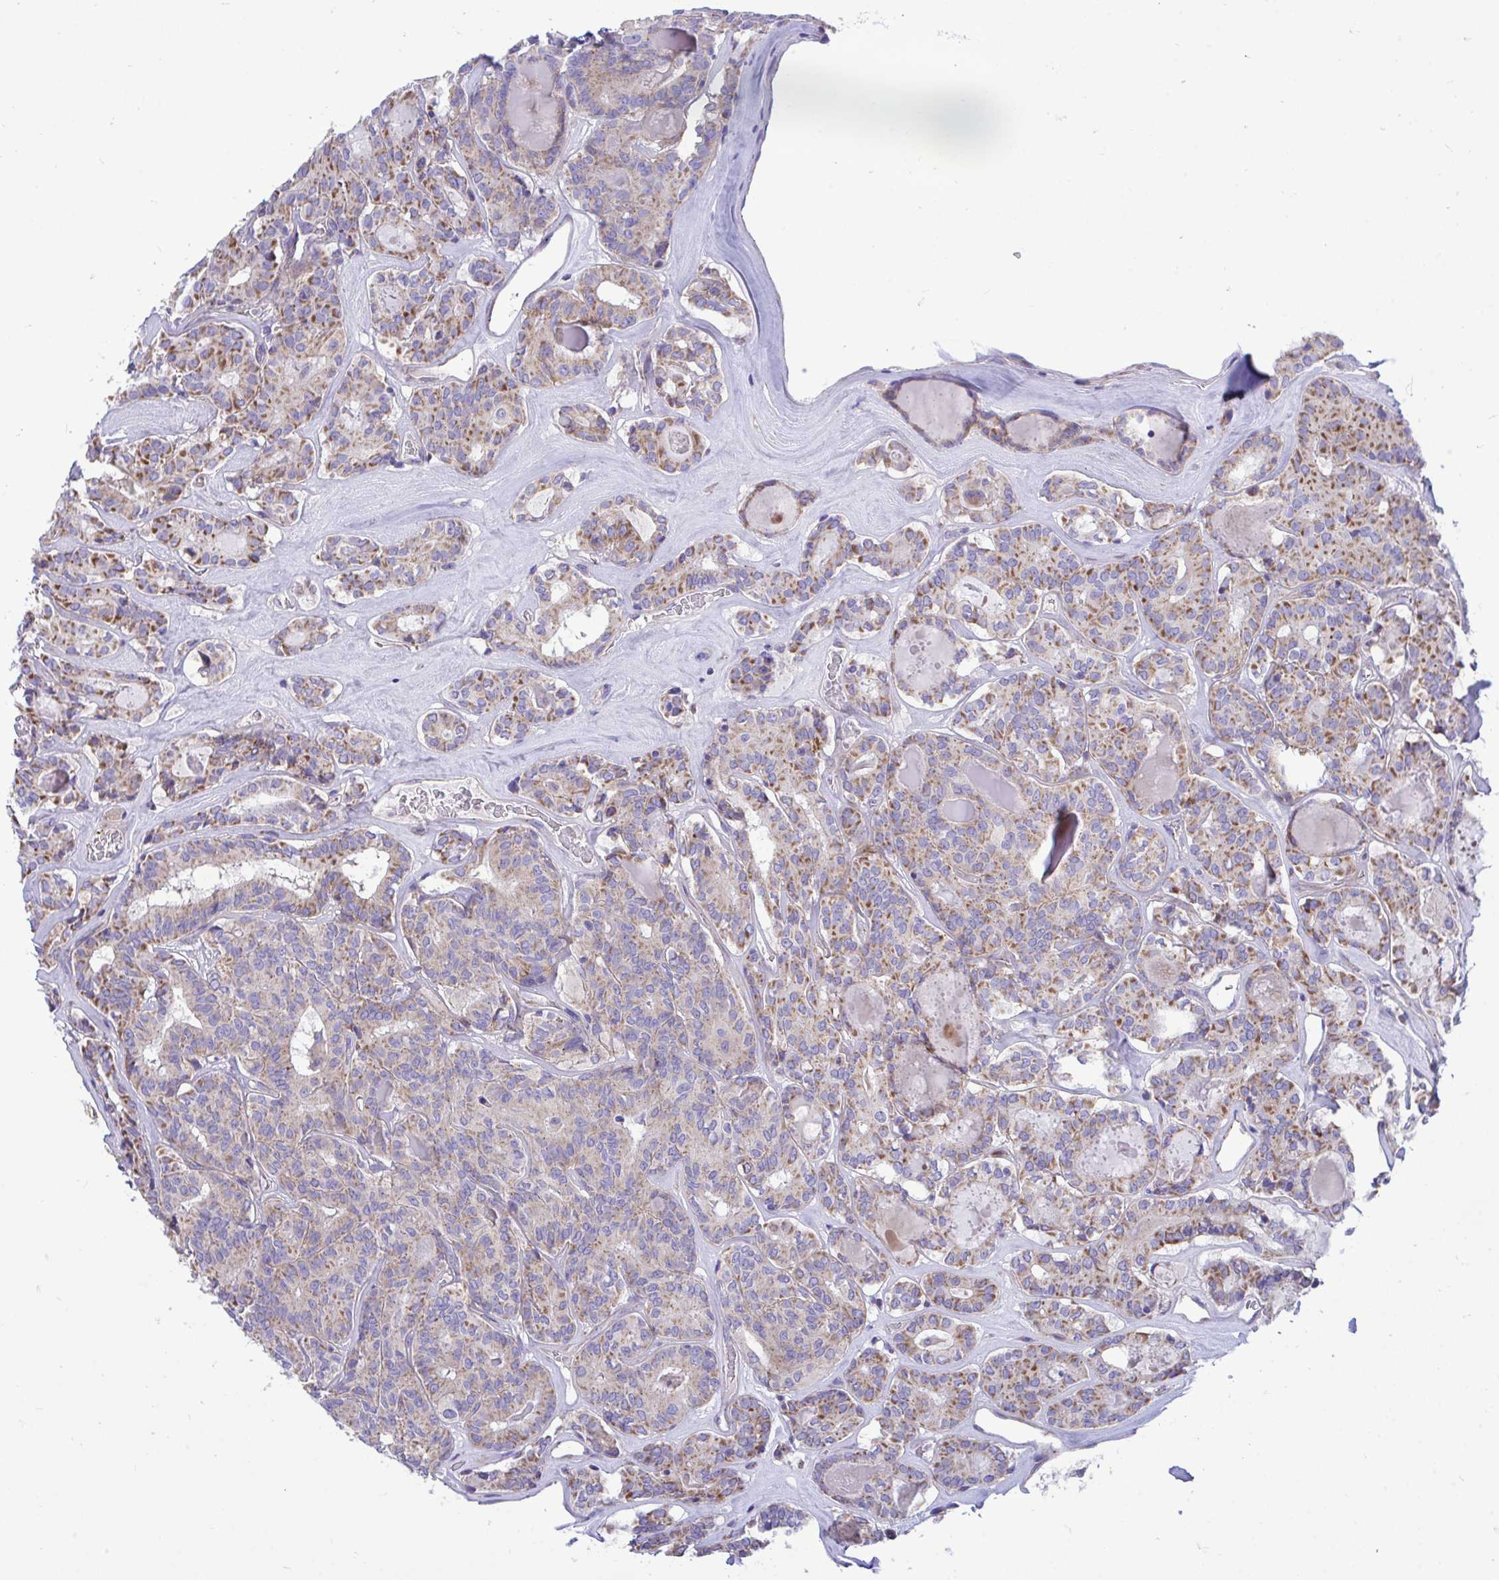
{"staining": {"intensity": "moderate", "quantity": "25%-75%", "location": "cytoplasmic/membranous"}, "tissue": "thyroid cancer", "cell_type": "Tumor cells", "image_type": "cancer", "snomed": [{"axis": "morphology", "description": "Papillary adenocarcinoma, NOS"}, {"axis": "topography", "description": "Thyroid gland"}], "caption": "DAB immunohistochemical staining of thyroid papillary adenocarcinoma demonstrates moderate cytoplasmic/membranous protein positivity in about 25%-75% of tumor cells.", "gene": "MRPS16", "patient": {"sex": "female", "age": 72}}